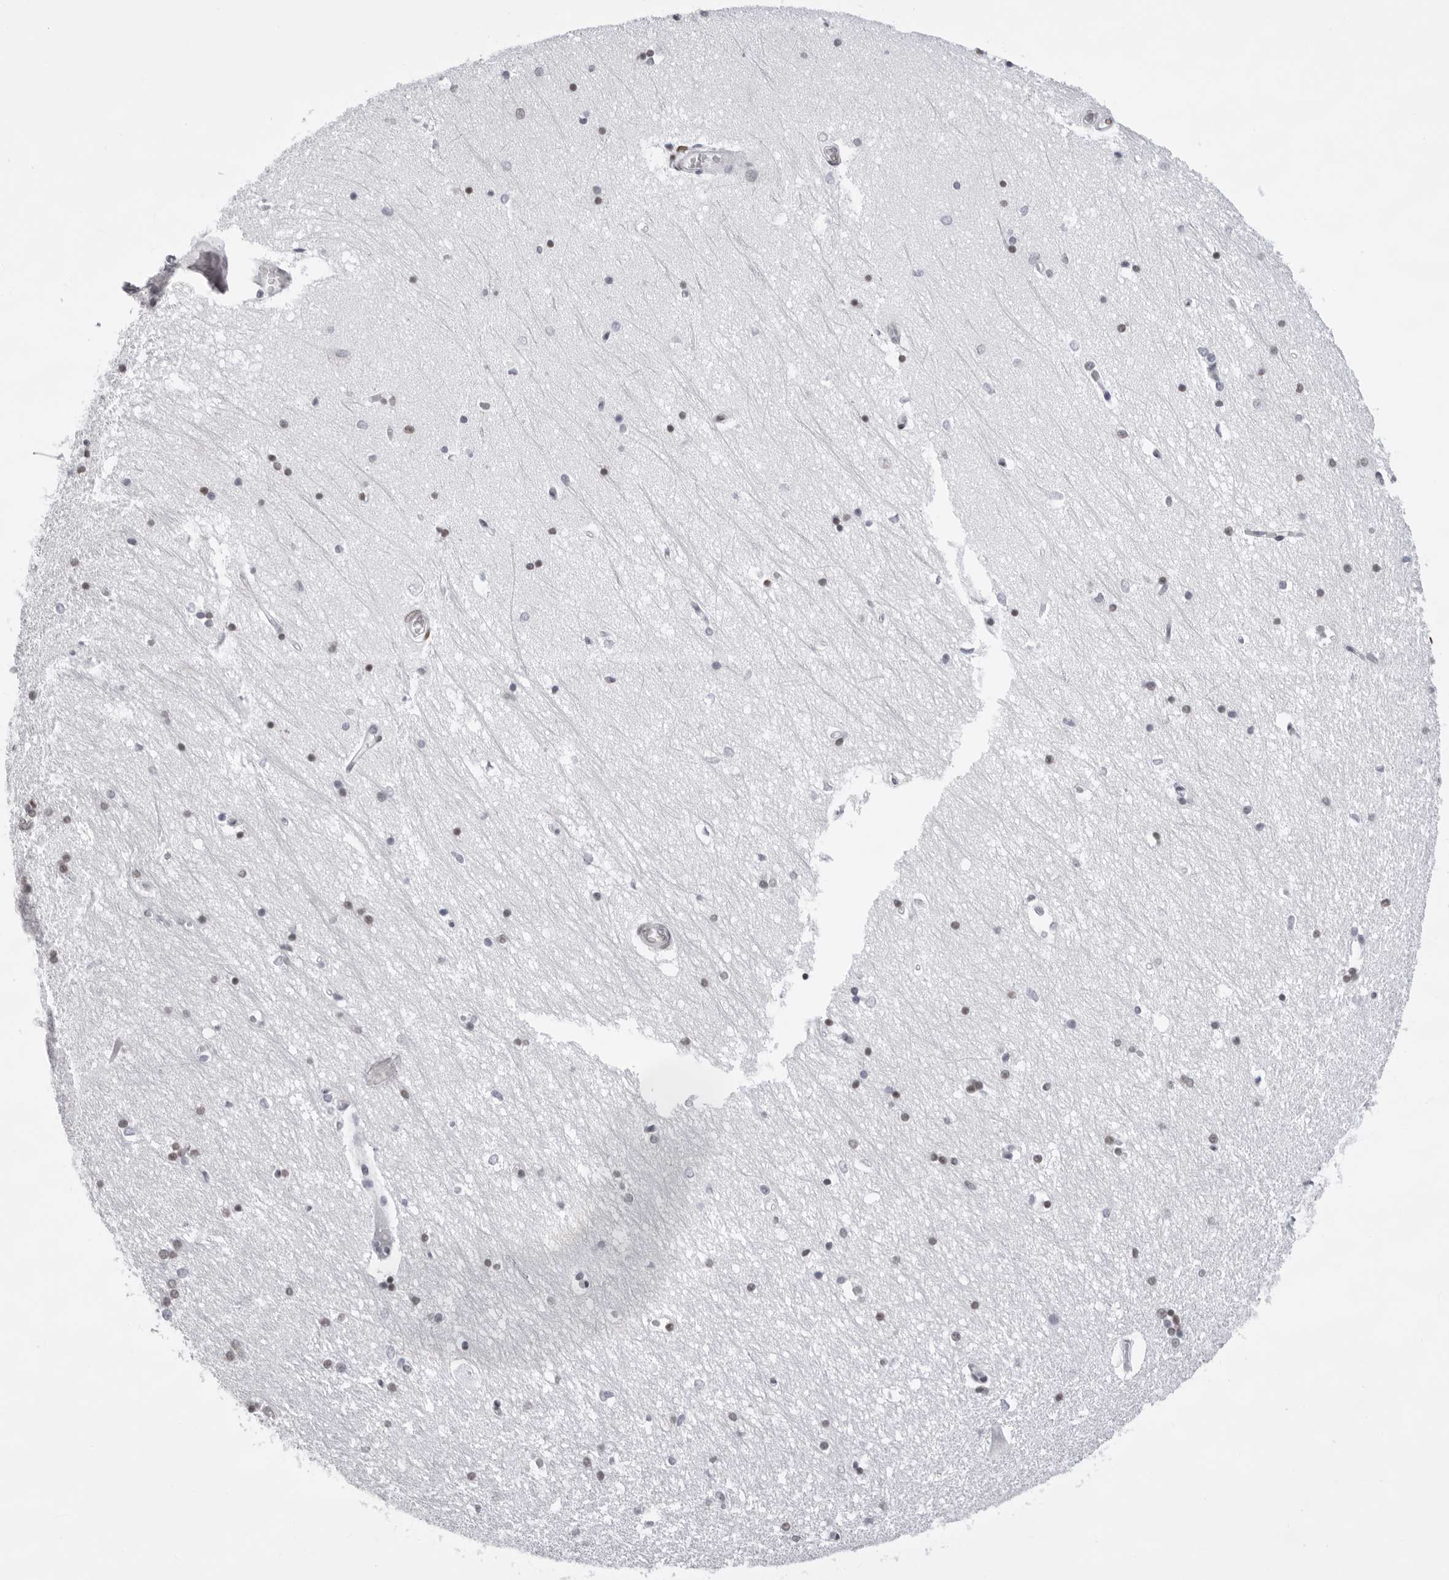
{"staining": {"intensity": "moderate", "quantity": "25%-75%", "location": "nuclear"}, "tissue": "hippocampus", "cell_type": "Glial cells", "image_type": "normal", "snomed": [{"axis": "morphology", "description": "Normal tissue, NOS"}, {"axis": "topography", "description": "Hippocampus"}], "caption": "Human hippocampus stained with a protein marker exhibits moderate staining in glial cells.", "gene": "IRF2BP2", "patient": {"sex": "male", "age": 45}}